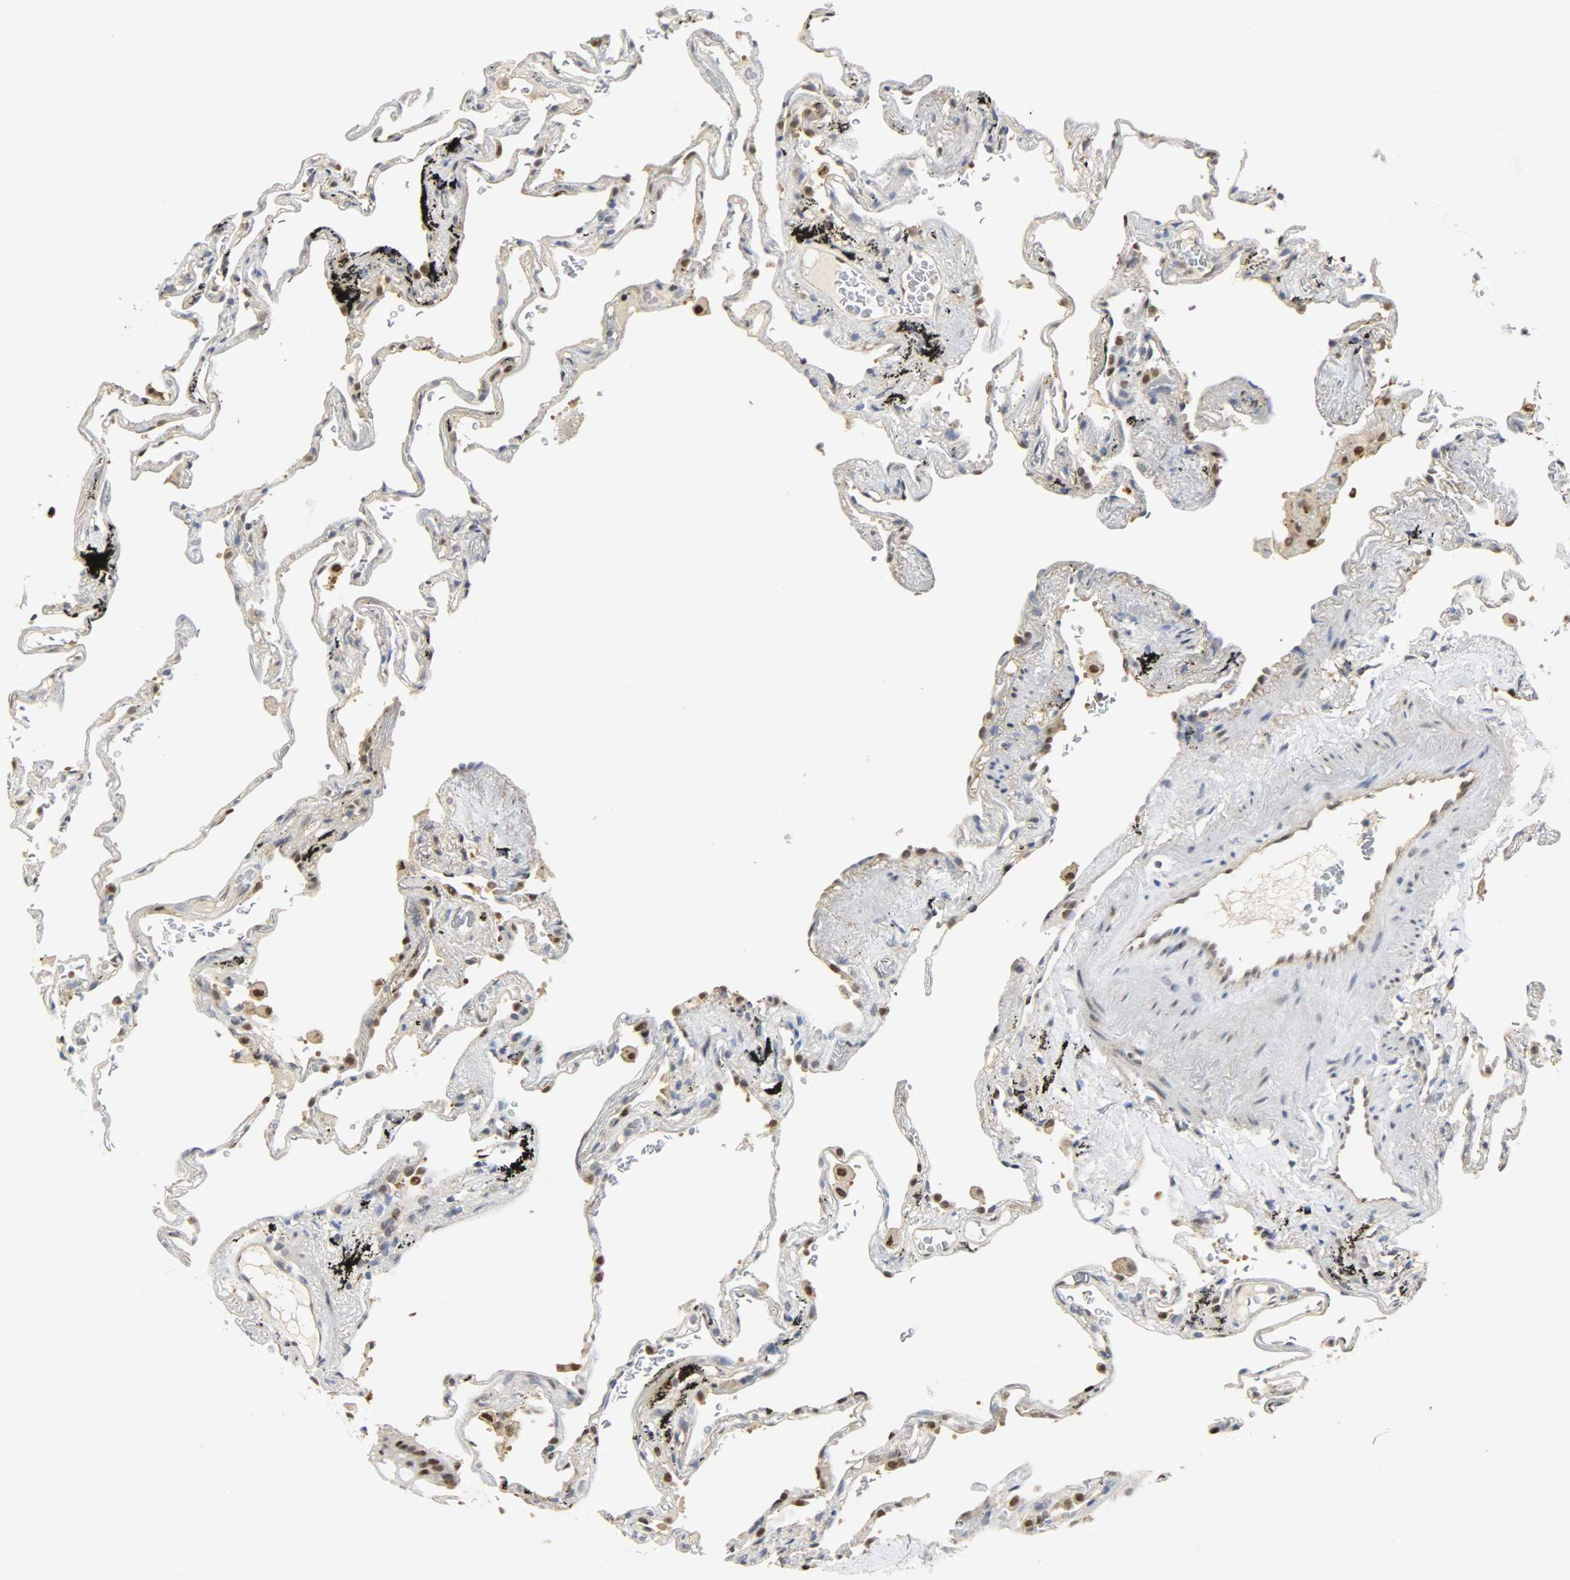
{"staining": {"intensity": "moderate", "quantity": "<25%", "location": "nuclear"}, "tissue": "lung", "cell_type": "Alveolar cells", "image_type": "normal", "snomed": [{"axis": "morphology", "description": "Normal tissue, NOS"}, {"axis": "morphology", "description": "Inflammation, NOS"}, {"axis": "topography", "description": "Lung"}], "caption": "High-magnification brightfield microscopy of unremarkable lung stained with DAB (3,3'-diaminobenzidine) (brown) and counterstained with hematoxylin (blue). alveolar cells exhibit moderate nuclear expression is appreciated in approximately<25% of cells.", "gene": "NPEPL1", "patient": {"sex": "male", "age": 69}}